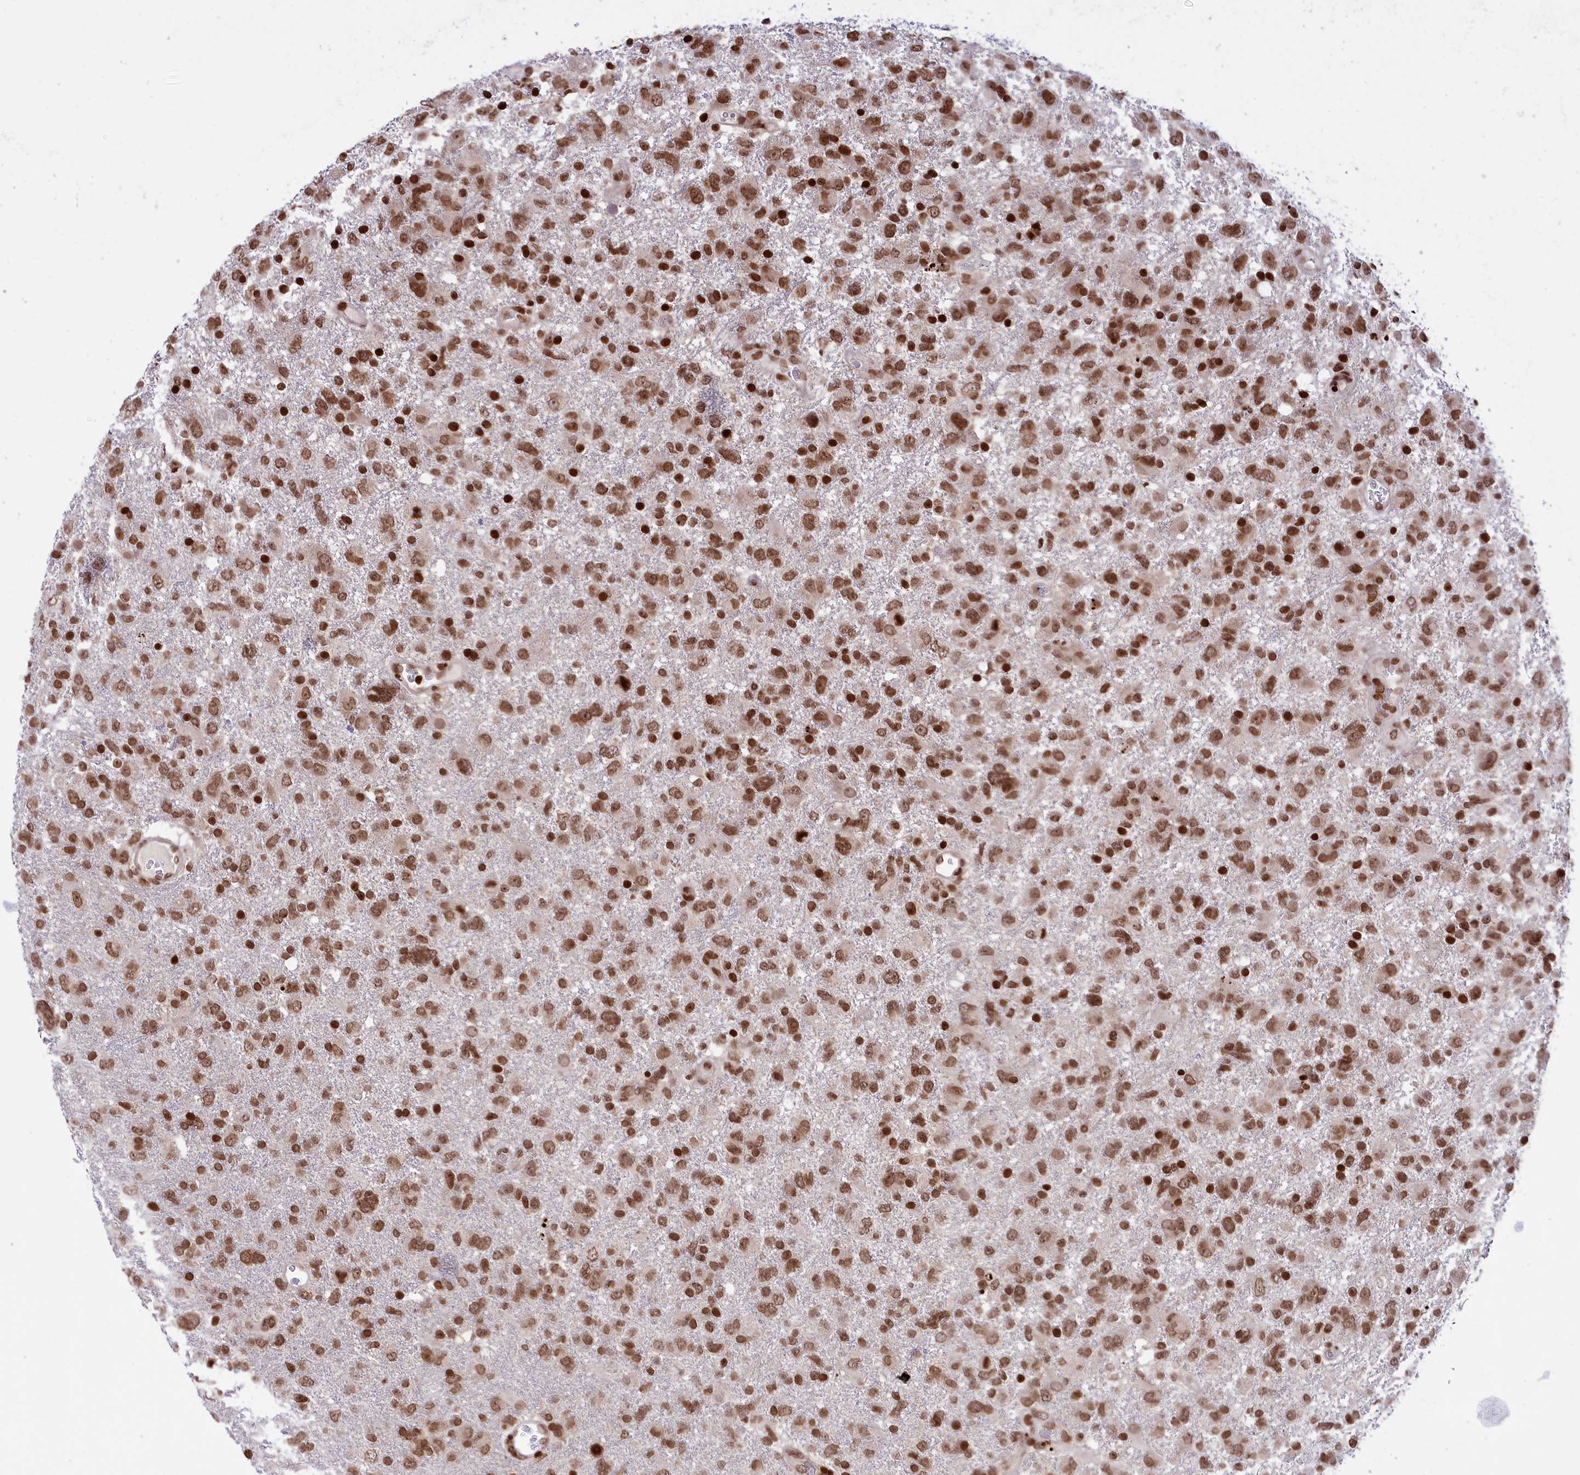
{"staining": {"intensity": "moderate", "quantity": ">75%", "location": "nuclear"}, "tissue": "glioma", "cell_type": "Tumor cells", "image_type": "cancer", "snomed": [{"axis": "morphology", "description": "Glioma, malignant, High grade"}, {"axis": "topography", "description": "Brain"}], "caption": "Tumor cells show medium levels of moderate nuclear staining in approximately >75% of cells in human malignant high-grade glioma.", "gene": "TET2", "patient": {"sex": "male", "age": 61}}